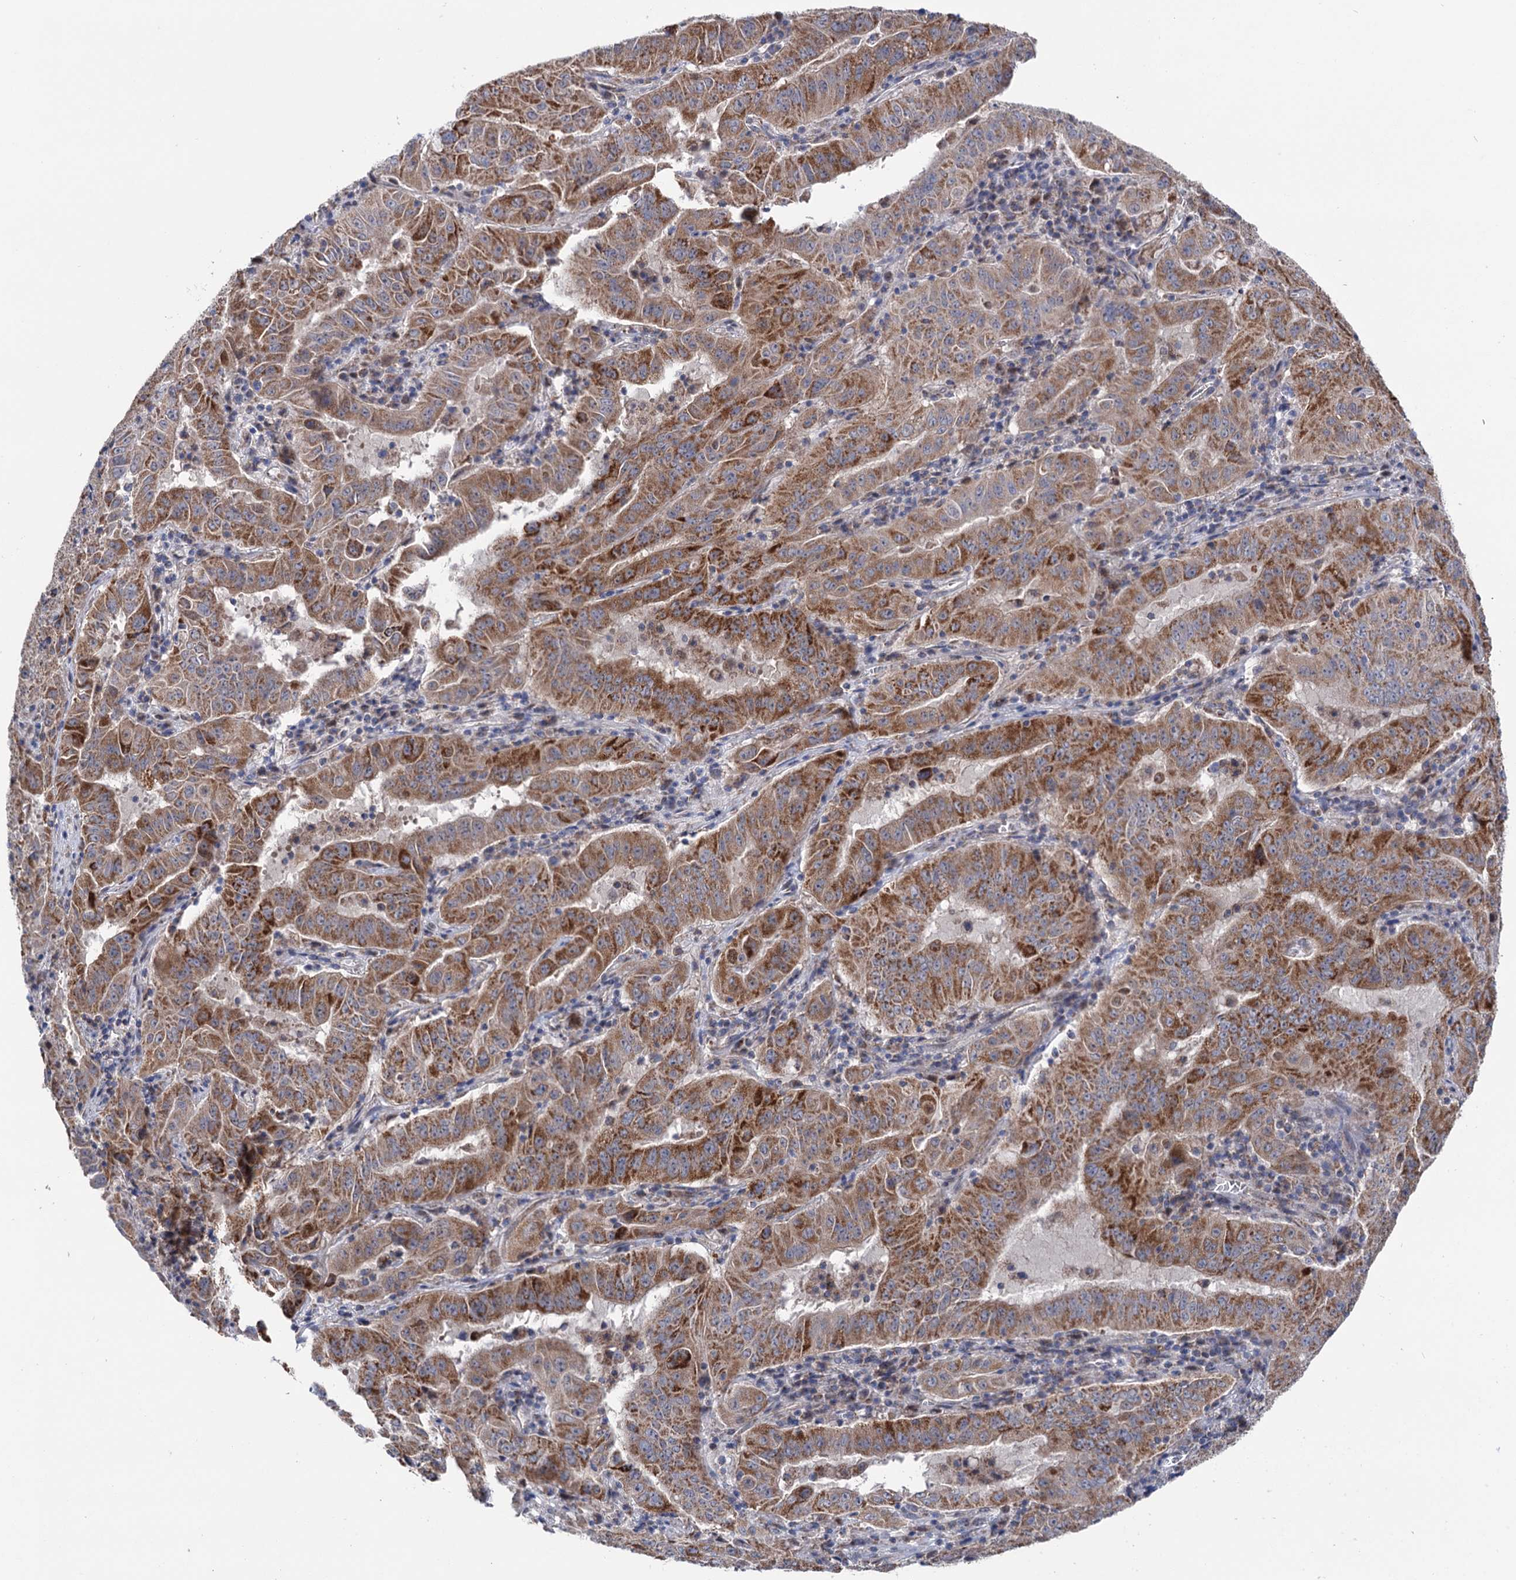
{"staining": {"intensity": "strong", "quantity": ">75%", "location": "cytoplasmic/membranous"}, "tissue": "pancreatic cancer", "cell_type": "Tumor cells", "image_type": "cancer", "snomed": [{"axis": "morphology", "description": "Adenocarcinoma, NOS"}, {"axis": "topography", "description": "Pancreas"}], "caption": "IHC photomicrograph of neoplastic tissue: human pancreatic cancer (adenocarcinoma) stained using immunohistochemistry displays high levels of strong protein expression localized specifically in the cytoplasmic/membranous of tumor cells, appearing as a cytoplasmic/membranous brown color.", "gene": "SUCLA2", "patient": {"sex": "male", "age": 63}}